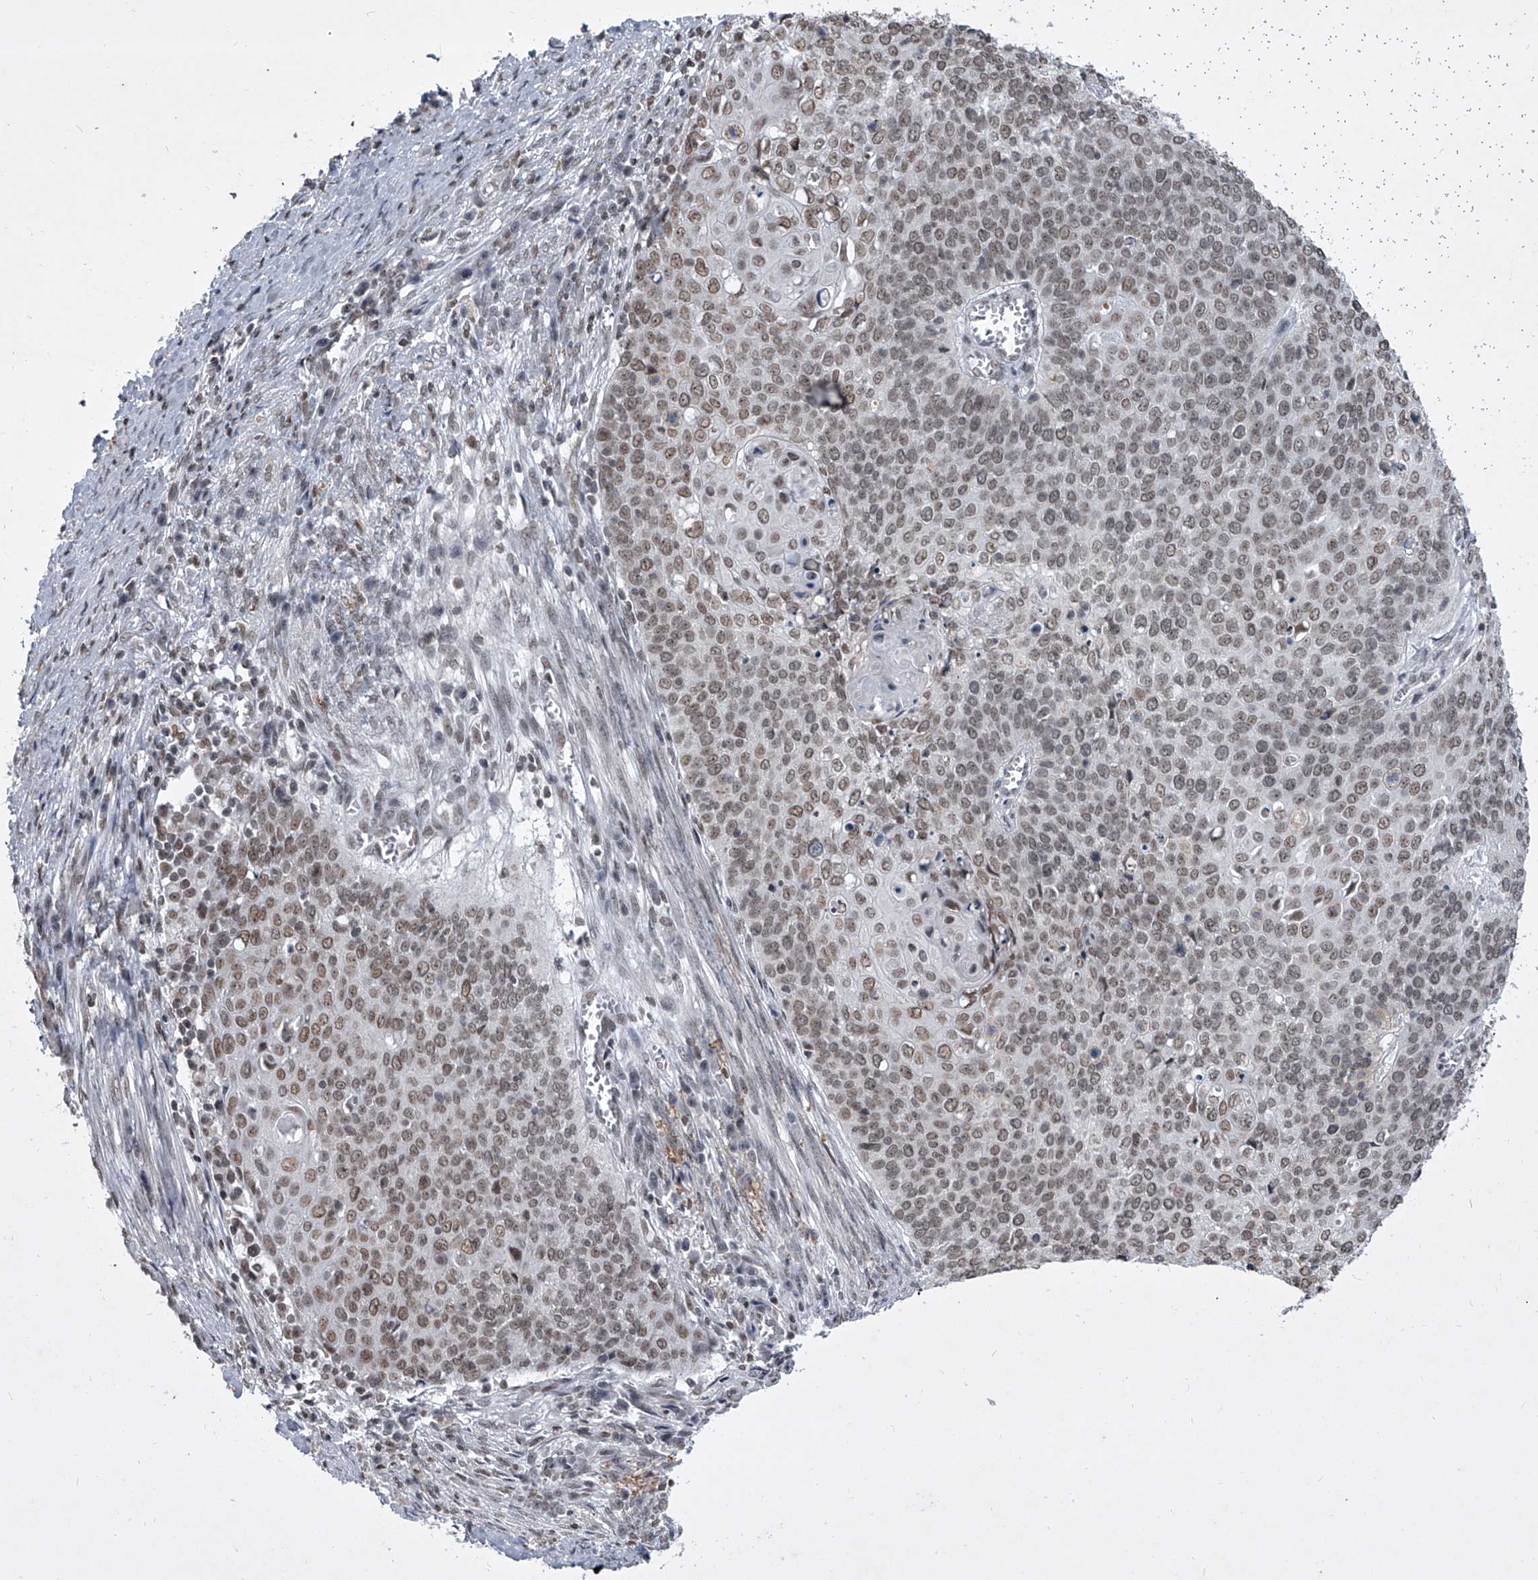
{"staining": {"intensity": "weak", "quantity": ">75%", "location": "nuclear"}, "tissue": "cervical cancer", "cell_type": "Tumor cells", "image_type": "cancer", "snomed": [{"axis": "morphology", "description": "Squamous cell carcinoma, NOS"}, {"axis": "topography", "description": "Cervix"}], "caption": "Approximately >75% of tumor cells in human squamous cell carcinoma (cervical) exhibit weak nuclear protein positivity as visualized by brown immunohistochemical staining.", "gene": "PPIL4", "patient": {"sex": "female", "age": 39}}